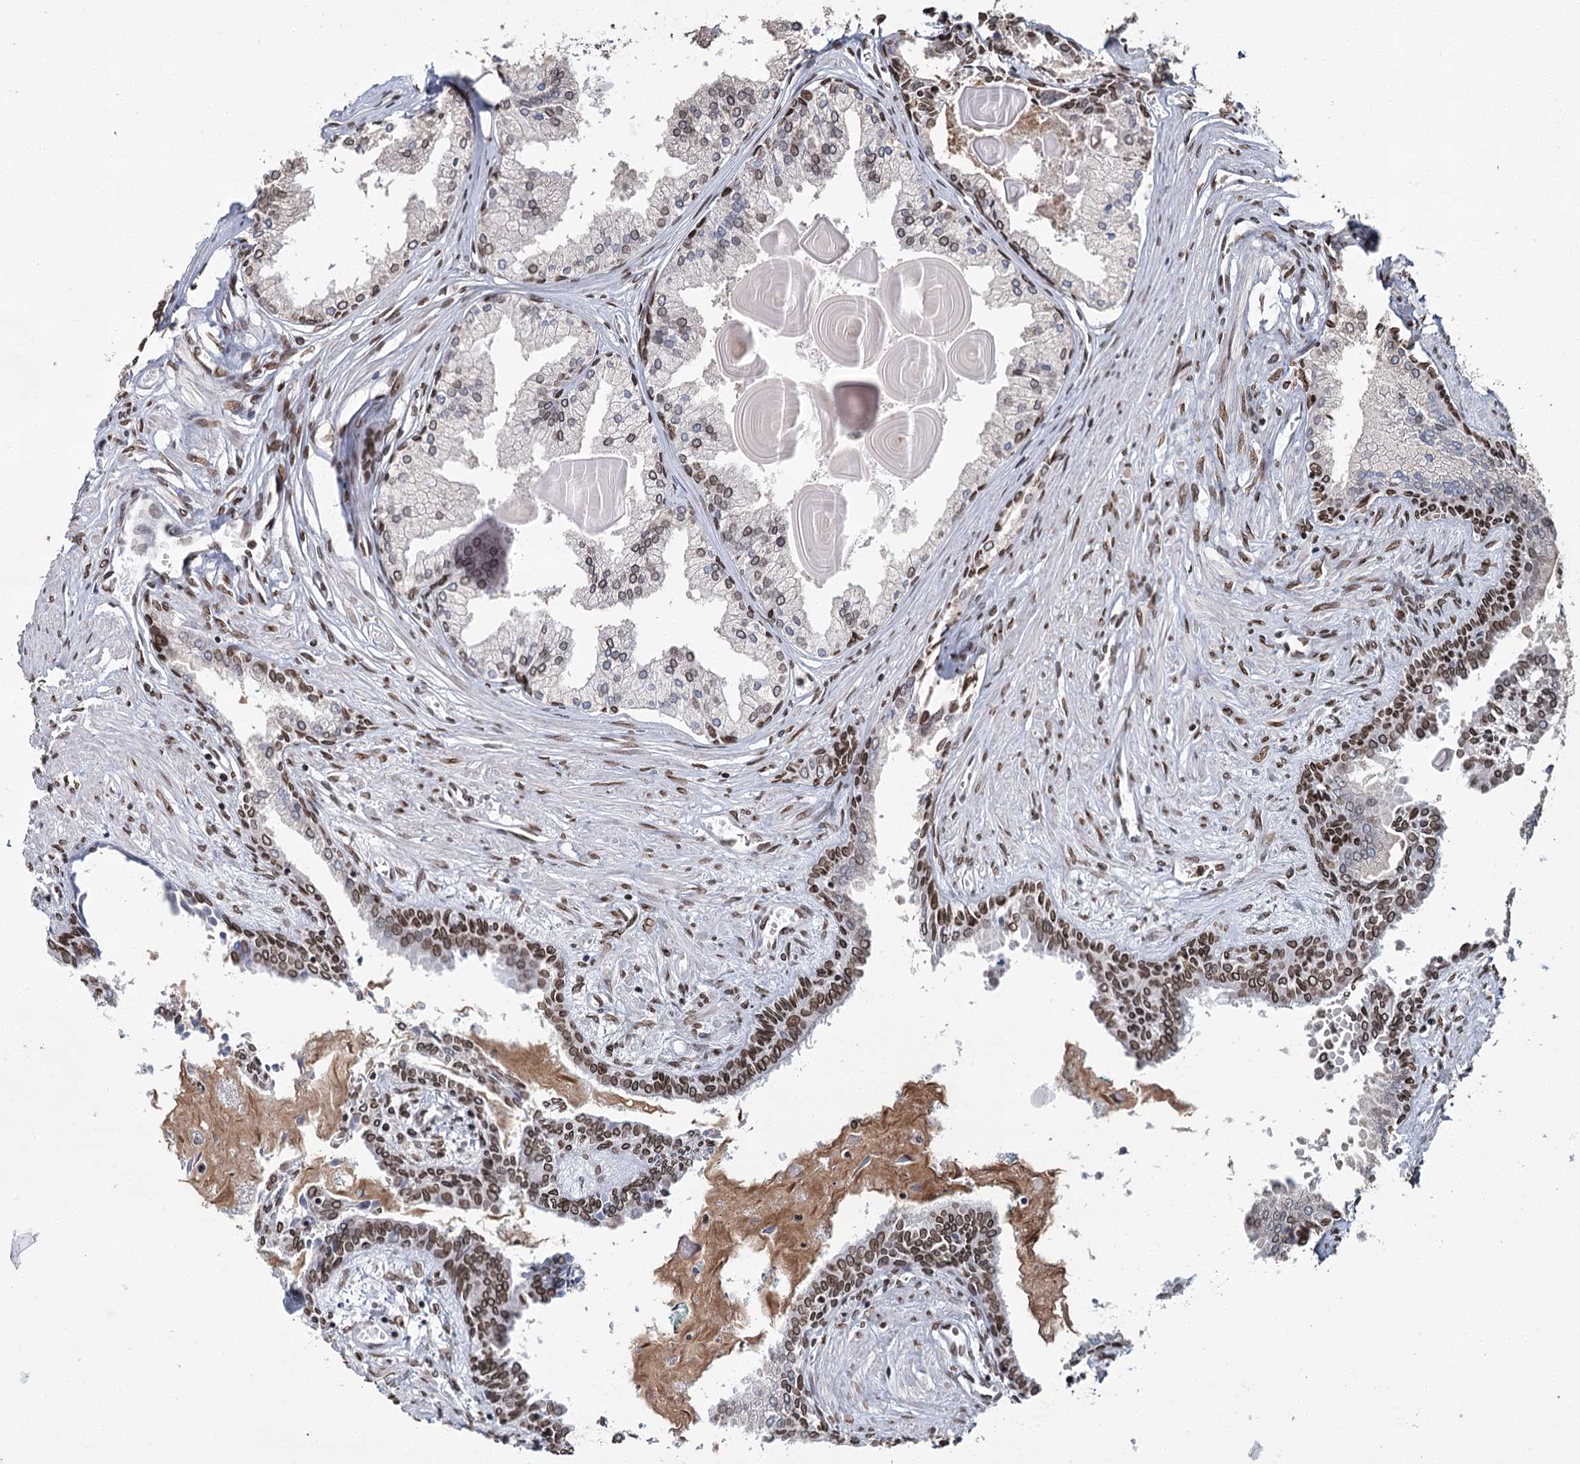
{"staining": {"intensity": "moderate", "quantity": "25%-75%", "location": "cytoplasmic/membranous,nuclear"}, "tissue": "prostate cancer", "cell_type": "Tumor cells", "image_type": "cancer", "snomed": [{"axis": "morphology", "description": "Adenocarcinoma, High grade"}, {"axis": "topography", "description": "Prostate"}], "caption": "Protein staining displays moderate cytoplasmic/membranous and nuclear expression in approximately 25%-75% of tumor cells in prostate cancer.", "gene": "KIAA0930", "patient": {"sex": "male", "age": 68}}